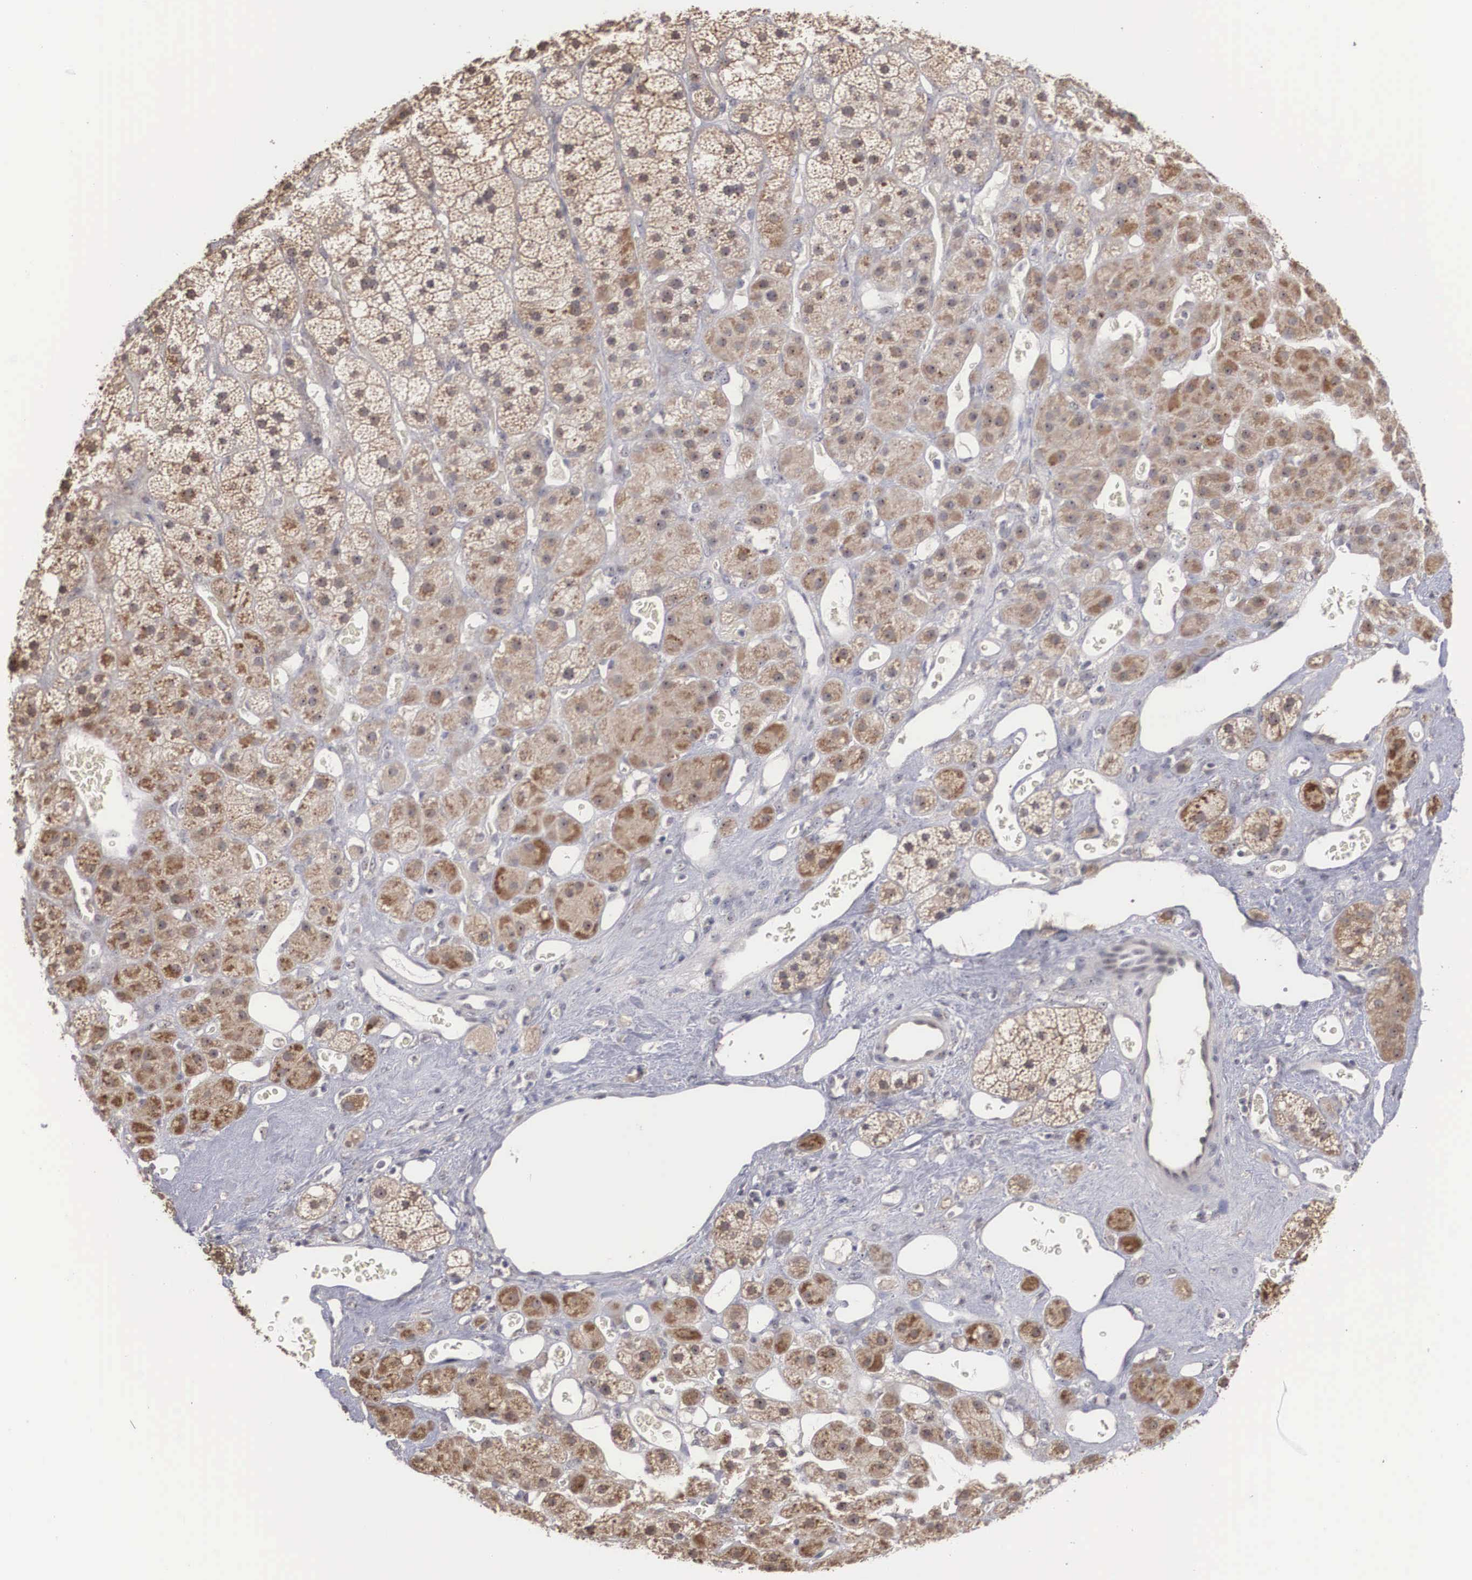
{"staining": {"intensity": "moderate", "quantity": ">75%", "location": "cytoplasmic/membranous"}, "tissue": "adrenal gland", "cell_type": "Glandular cells", "image_type": "normal", "snomed": [{"axis": "morphology", "description": "Normal tissue, NOS"}, {"axis": "topography", "description": "Adrenal gland"}], "caption": "Immunohistochemical staining of unremarkable adrenal gland reveals medium levels of moderate cytoplasmic/membranous expression in approximately >75% of glandular cells. The staining is performed using DAB brown chromogen to label protein expression. The nuclei are counter-stained blue using hematoxylin.", "gene": "AMN", "patient": {"sex": "male", "age": 57}}